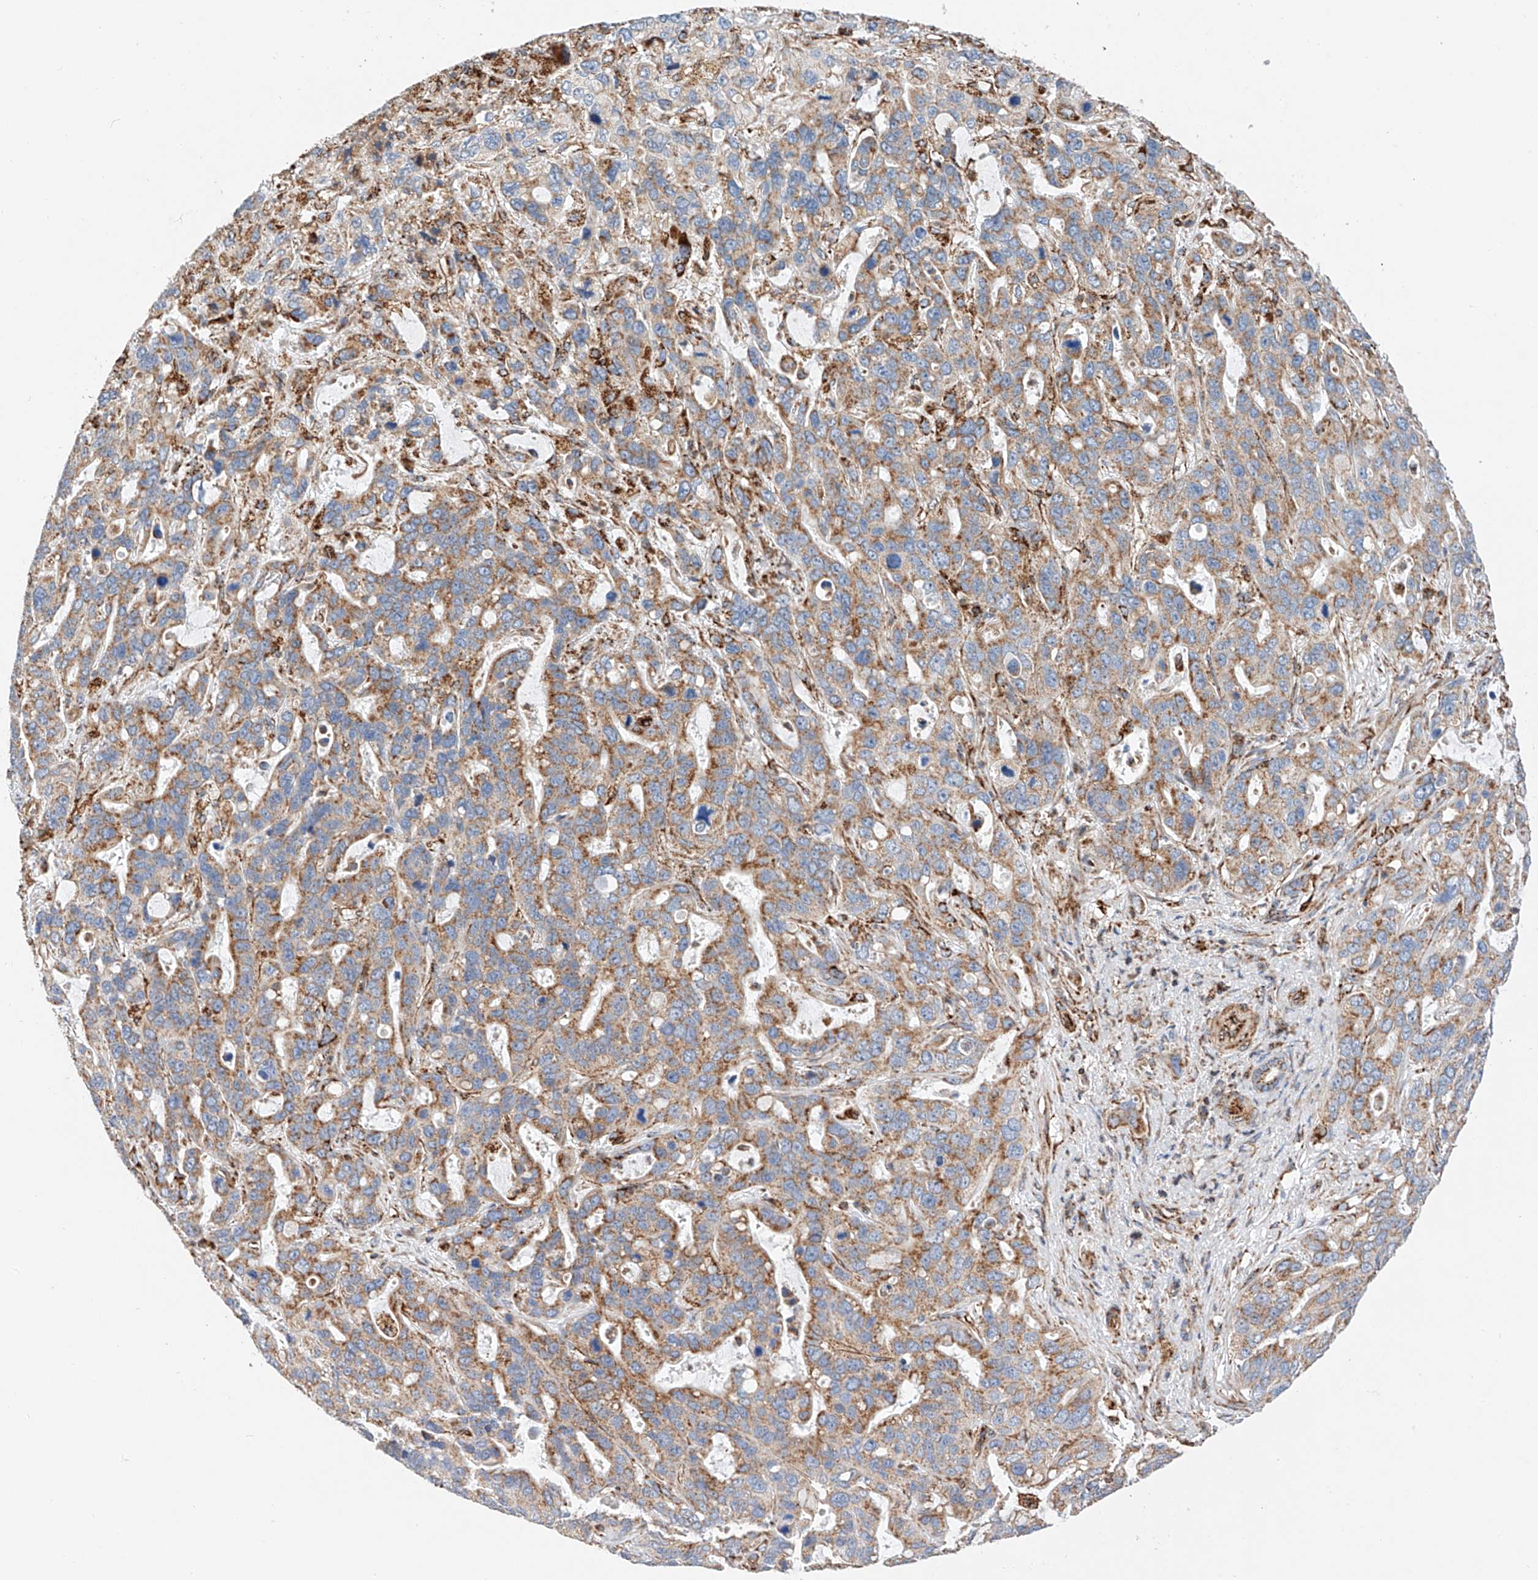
{"staining": {"intensity": "moderate", "quantity": ">75%", "location": "cytoplasmic/membranous"}, "tissue": "liver cancer", "cell_type": "Tumor cells", "image_type": "cancer", "snomed": [{"axis": "morphology", "description": "Cholangiocarcinoma"}, {"axis": "topography", "description": "Liver"}], "caption": "Human liver cholangiocarcinoma stained for a protein (brown) demonstrates moderate cytoplasmic/membranous positive expression in approximately >75% of tumor cells.", "gene": "NDUFV3", "patient": {"sex": "female", "age": 65}}